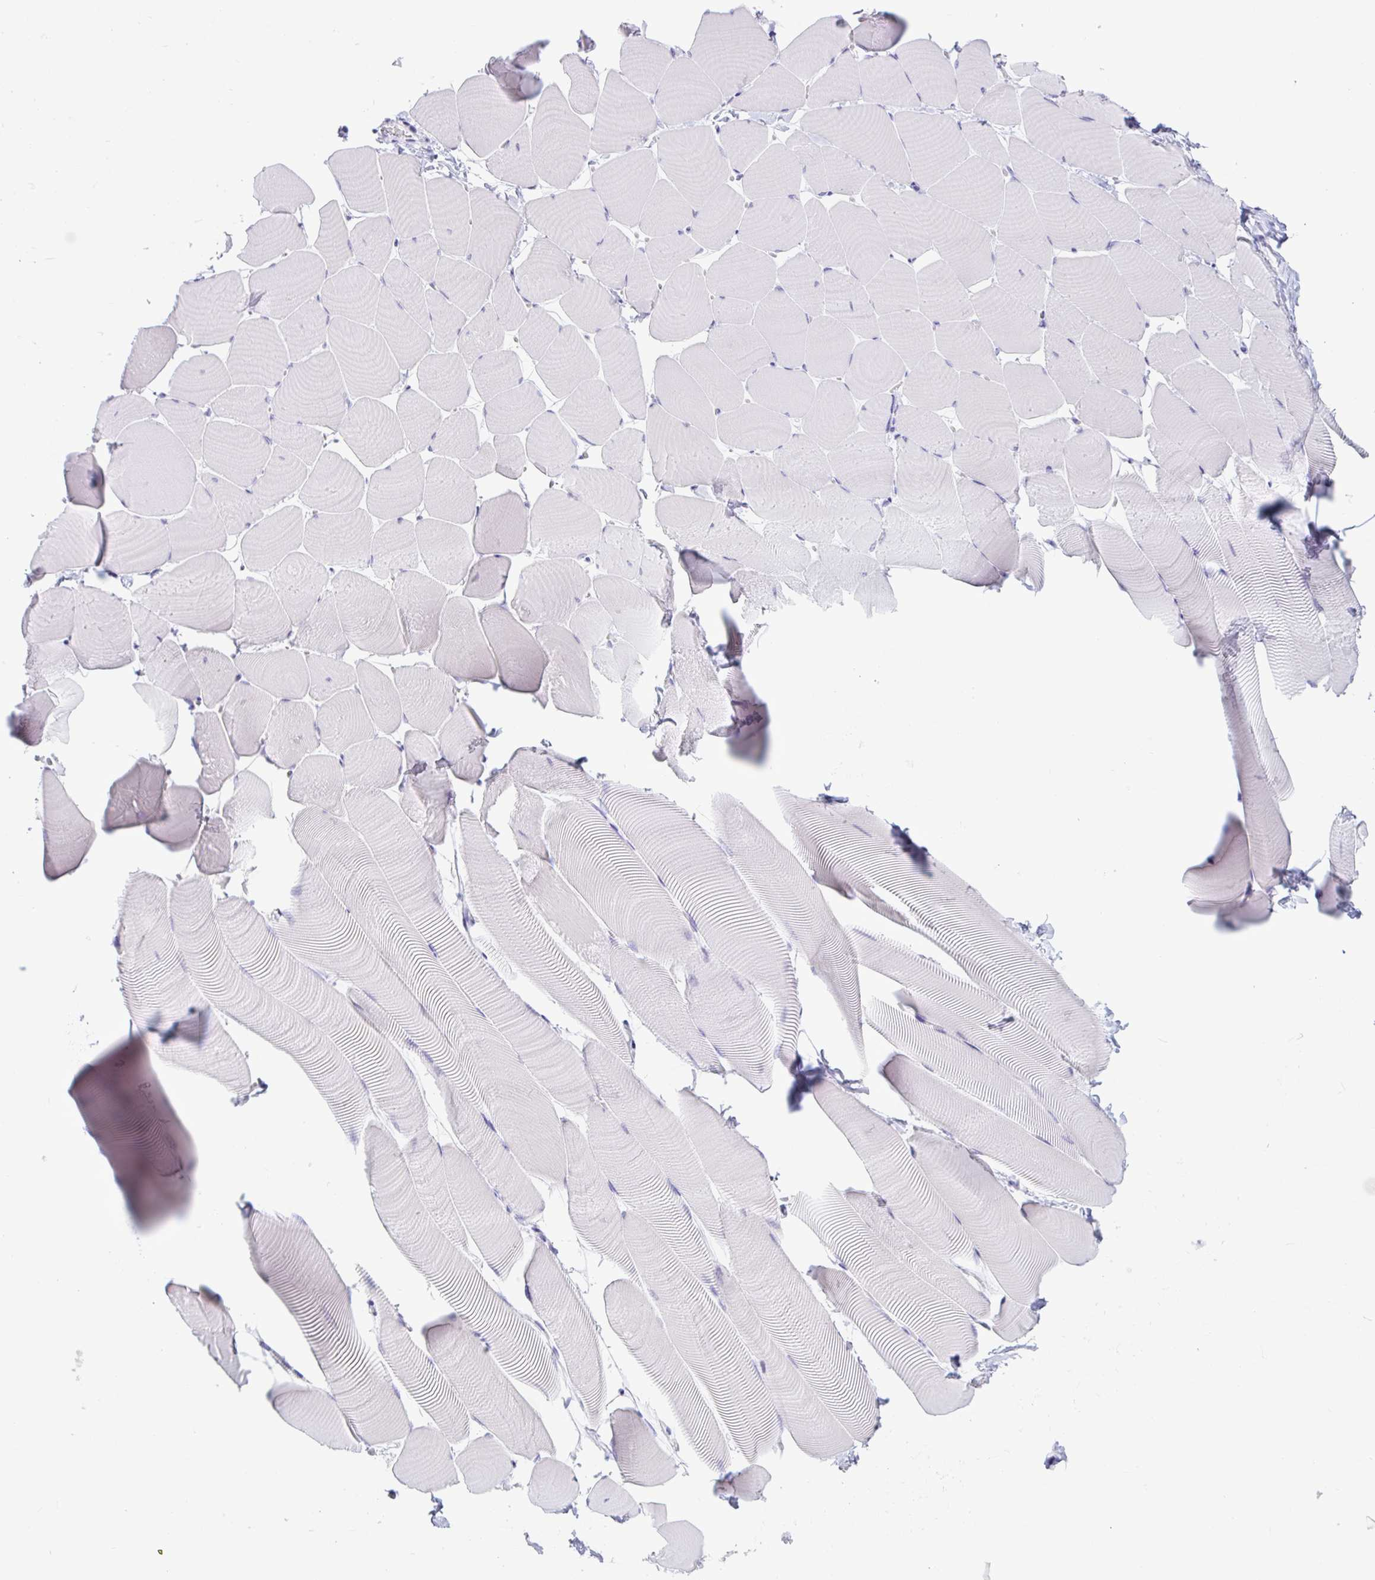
{"staining": {"intensity": "negative", "quantity": "none", "location": "none"}, "tissue": "skeletal muscle", "cell_type": "Myocytes", "image_type": "normal", "snomed": [{"axis": "morphology", "description": "Normal tissue, NOS"}, {"axis": "topography", "description": "Skeletal muscle"}], "caption": "The photomicrograph exhibits no significant positivity in myocytes of skeletal muscle.", "gene": "CTSE", "patient": {"sex": "male", "age": 25}}